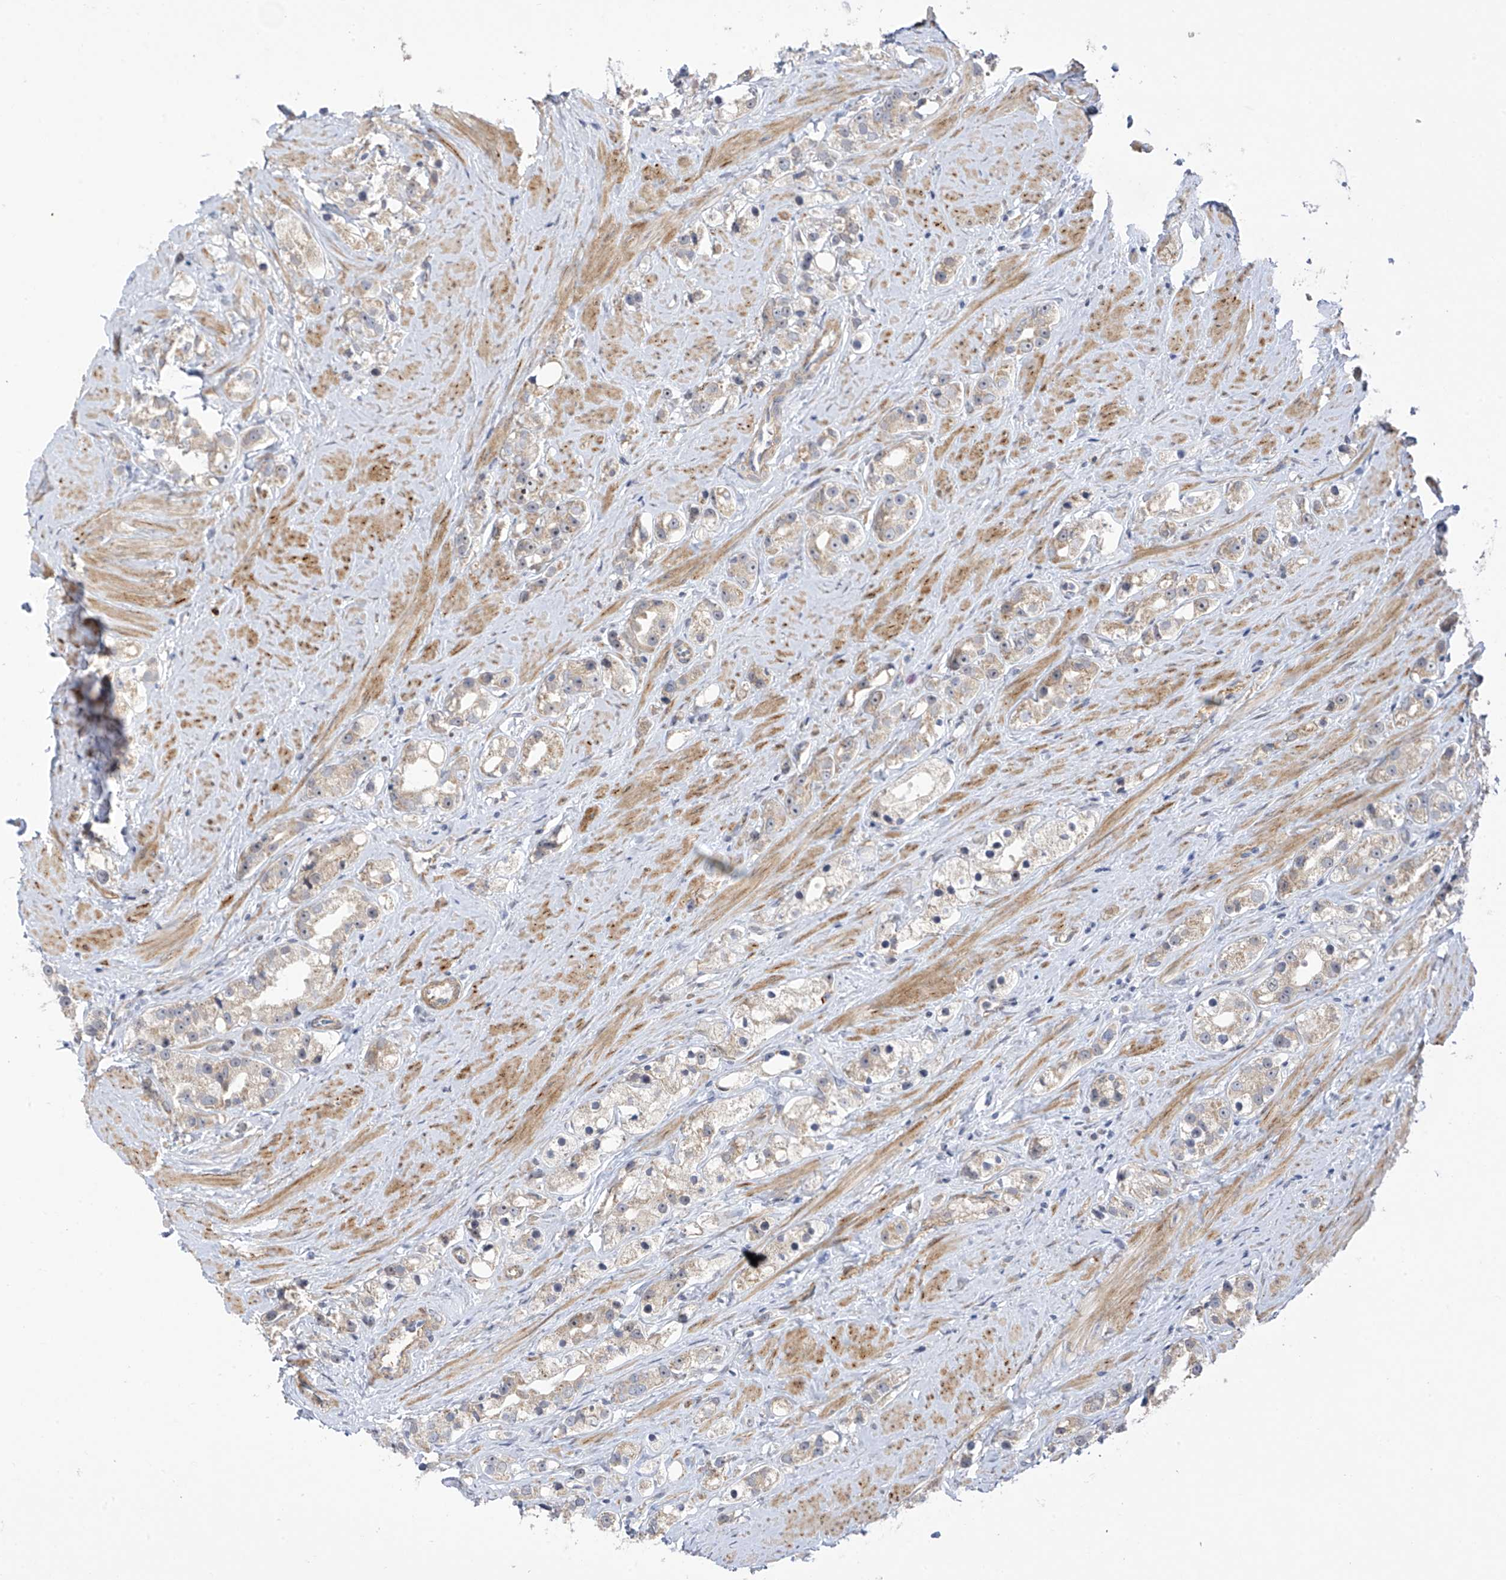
{"staining": {"intensity": "negative", "quantity": "none", "location": "none"}, "tissue": "prostate cancer", "cell_type": "Tumor cells", "image_type": "cancer", "snomed": [{"axis": "morphology", "description": "Adenocarcinoma, NOS"}, {"axis": "topography", "description": "Prostate"}], "caption": "The IHC photomicrograph has no significant expression in tumor cells of prostate adenocarcinoma tissue.", "gene": "ZNF641", "patient": {"sex": "male", "age": 79}}